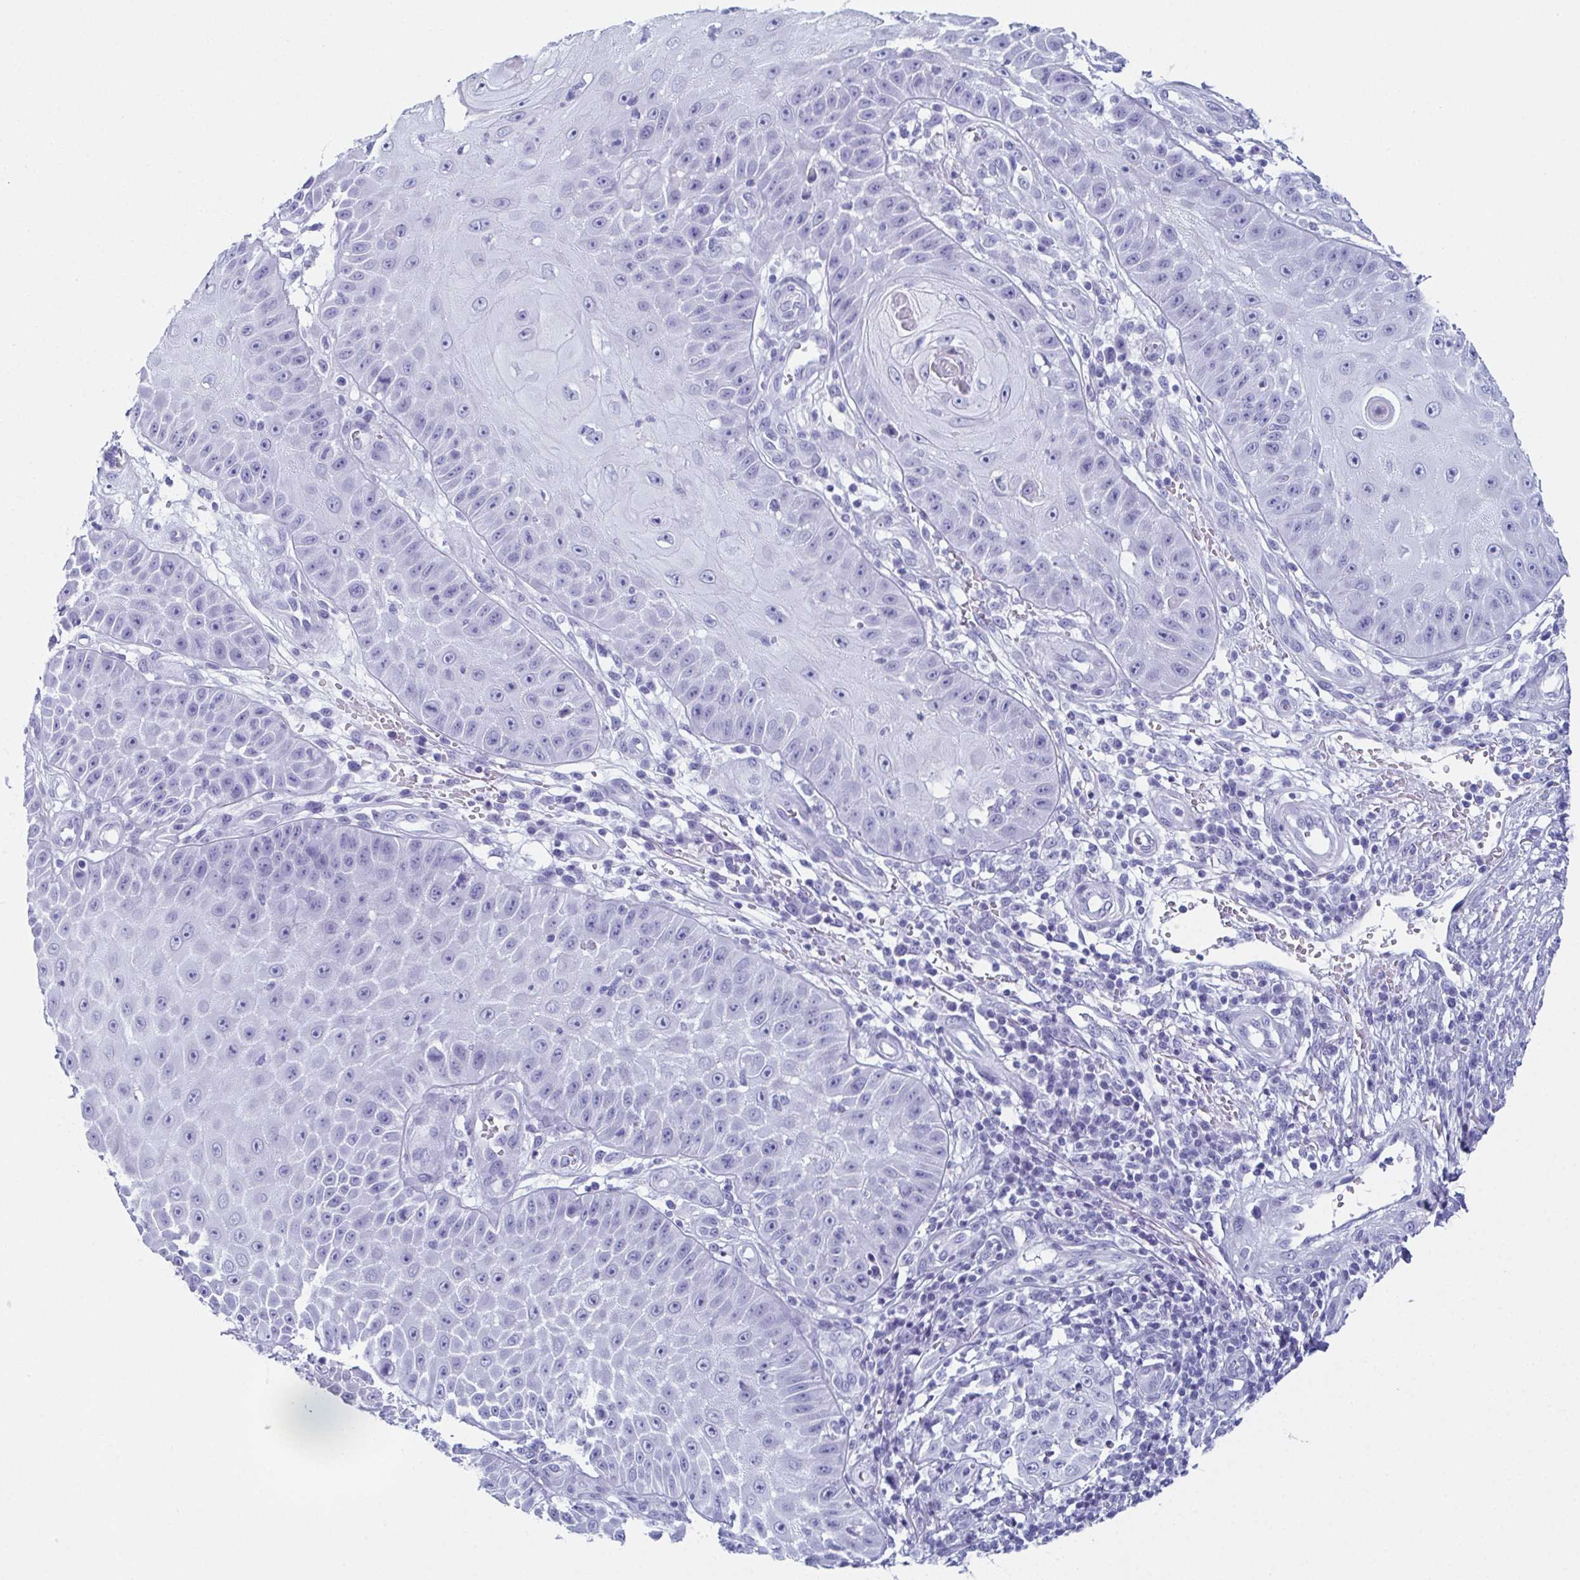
{"staining": {"intensity": "negative", "quantity": "none", "location": "none"}, "tissue": "skin cancer", "cell_type": "Tumor cells", "image_type": "cancer", "snomed": [{"axis": "morphology", "description": "Squamous cell carcinoma, NOS"}, {"axis": "topography", "description": "Skin"}], "caption": "Protein analysis of skin cancer (squamous cell carcinoma) exhibits no significant staining in tumor cells.", "gene": "ENKUR", "patient": {"sex": "male", "age": 70}}